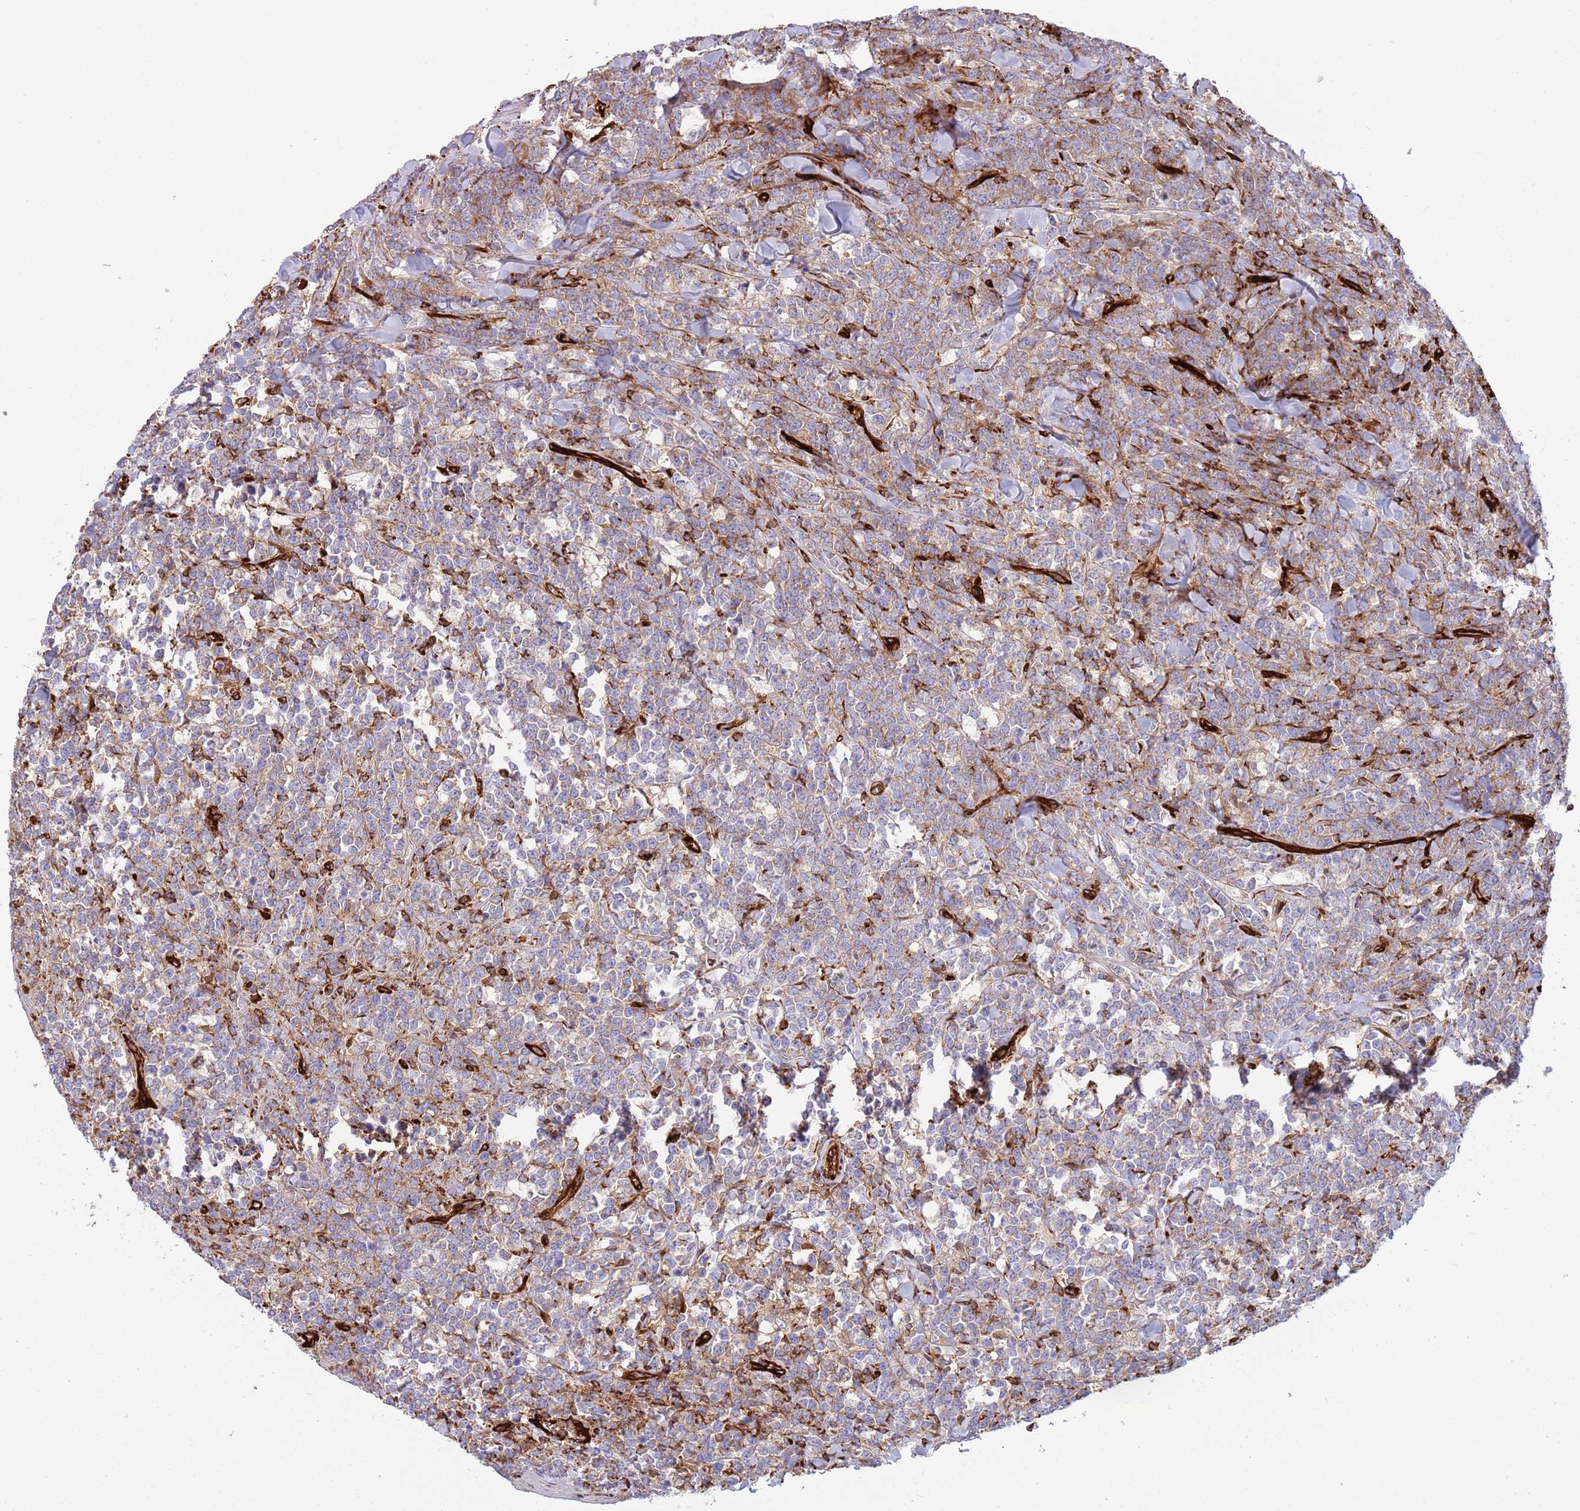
{"staining": {"intensity": "moderate", "quantity": "25%-75%", "location": "cytoplasmic/membranous"}, "tissue": "lymphoma", "cell_type": "Tumor cells", "image_type": "cancer", "snomed": [{"axis": "morphology", "description": "Malignant lymphoma, non-Hodgkin's type, High grade"}, {"axis": "topography", "description": "Small intestine"}], "caption": "Tumor cells demonstrate medium levels of moderate cytoplasmic/membranous expression in about 25%-75% of cells in lymphoma.", "gene": "KBTBD7", "patient": {"sex": "male", "age": 8}}